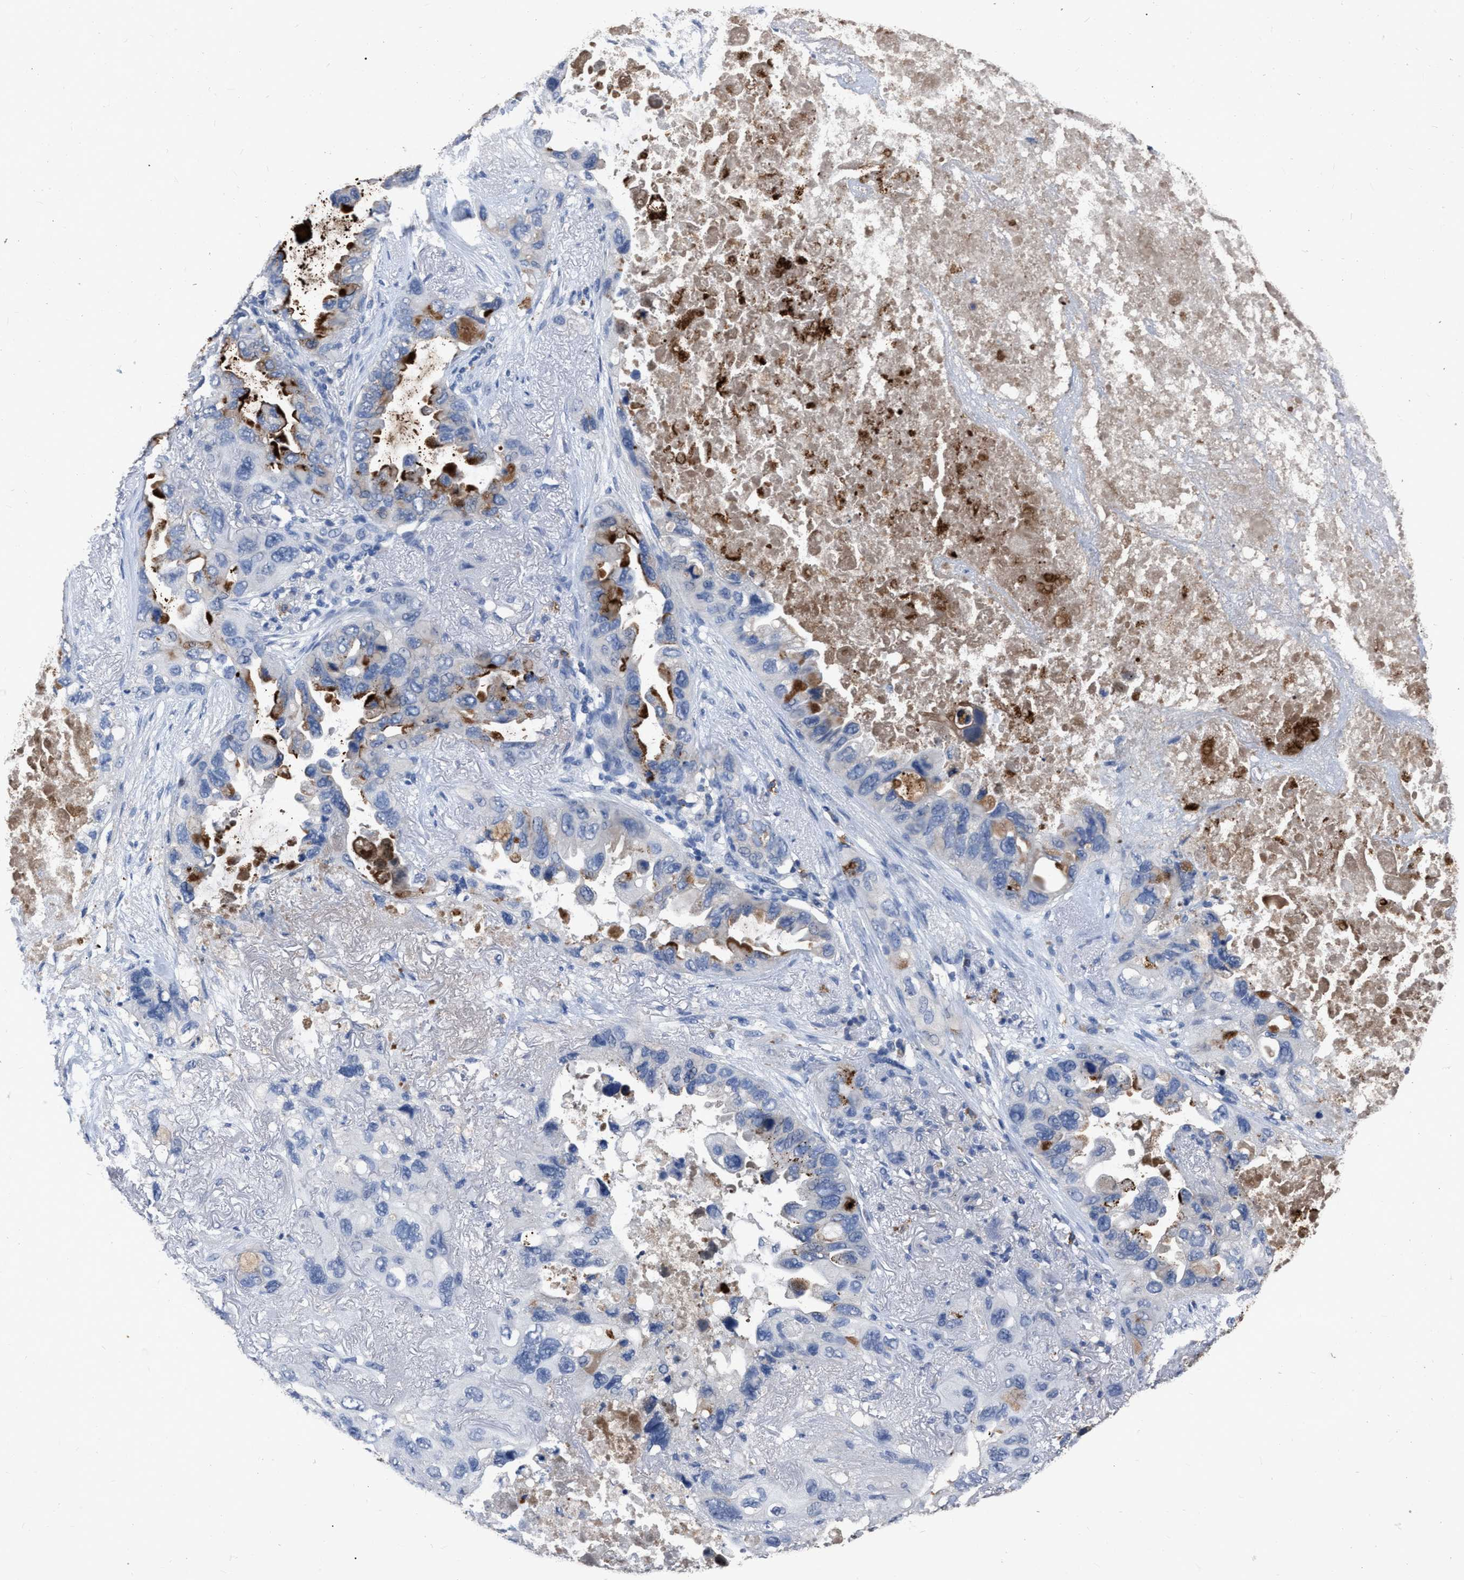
{"staining": {"intensity": "strong", "quantity": "<25%", "location": "cytoplasmic/membranous"}, "tissue": "lung cancer", "cell_type": "Tumor cells", "image_type": "cancer", "snomed": [{"axis": "morphology", "description": "Squamous cell carcinoma, NOS"}, {"axis": "topography", "description": "Lung"}], "caption": "Strong cytoplasmic/membranous protein positivity is appreciated in approximately <25% of tumor cells in squamous cell carcinoma (lung).", "gene": "HABP2", "patient": {"sex": "female", "age": 73}}